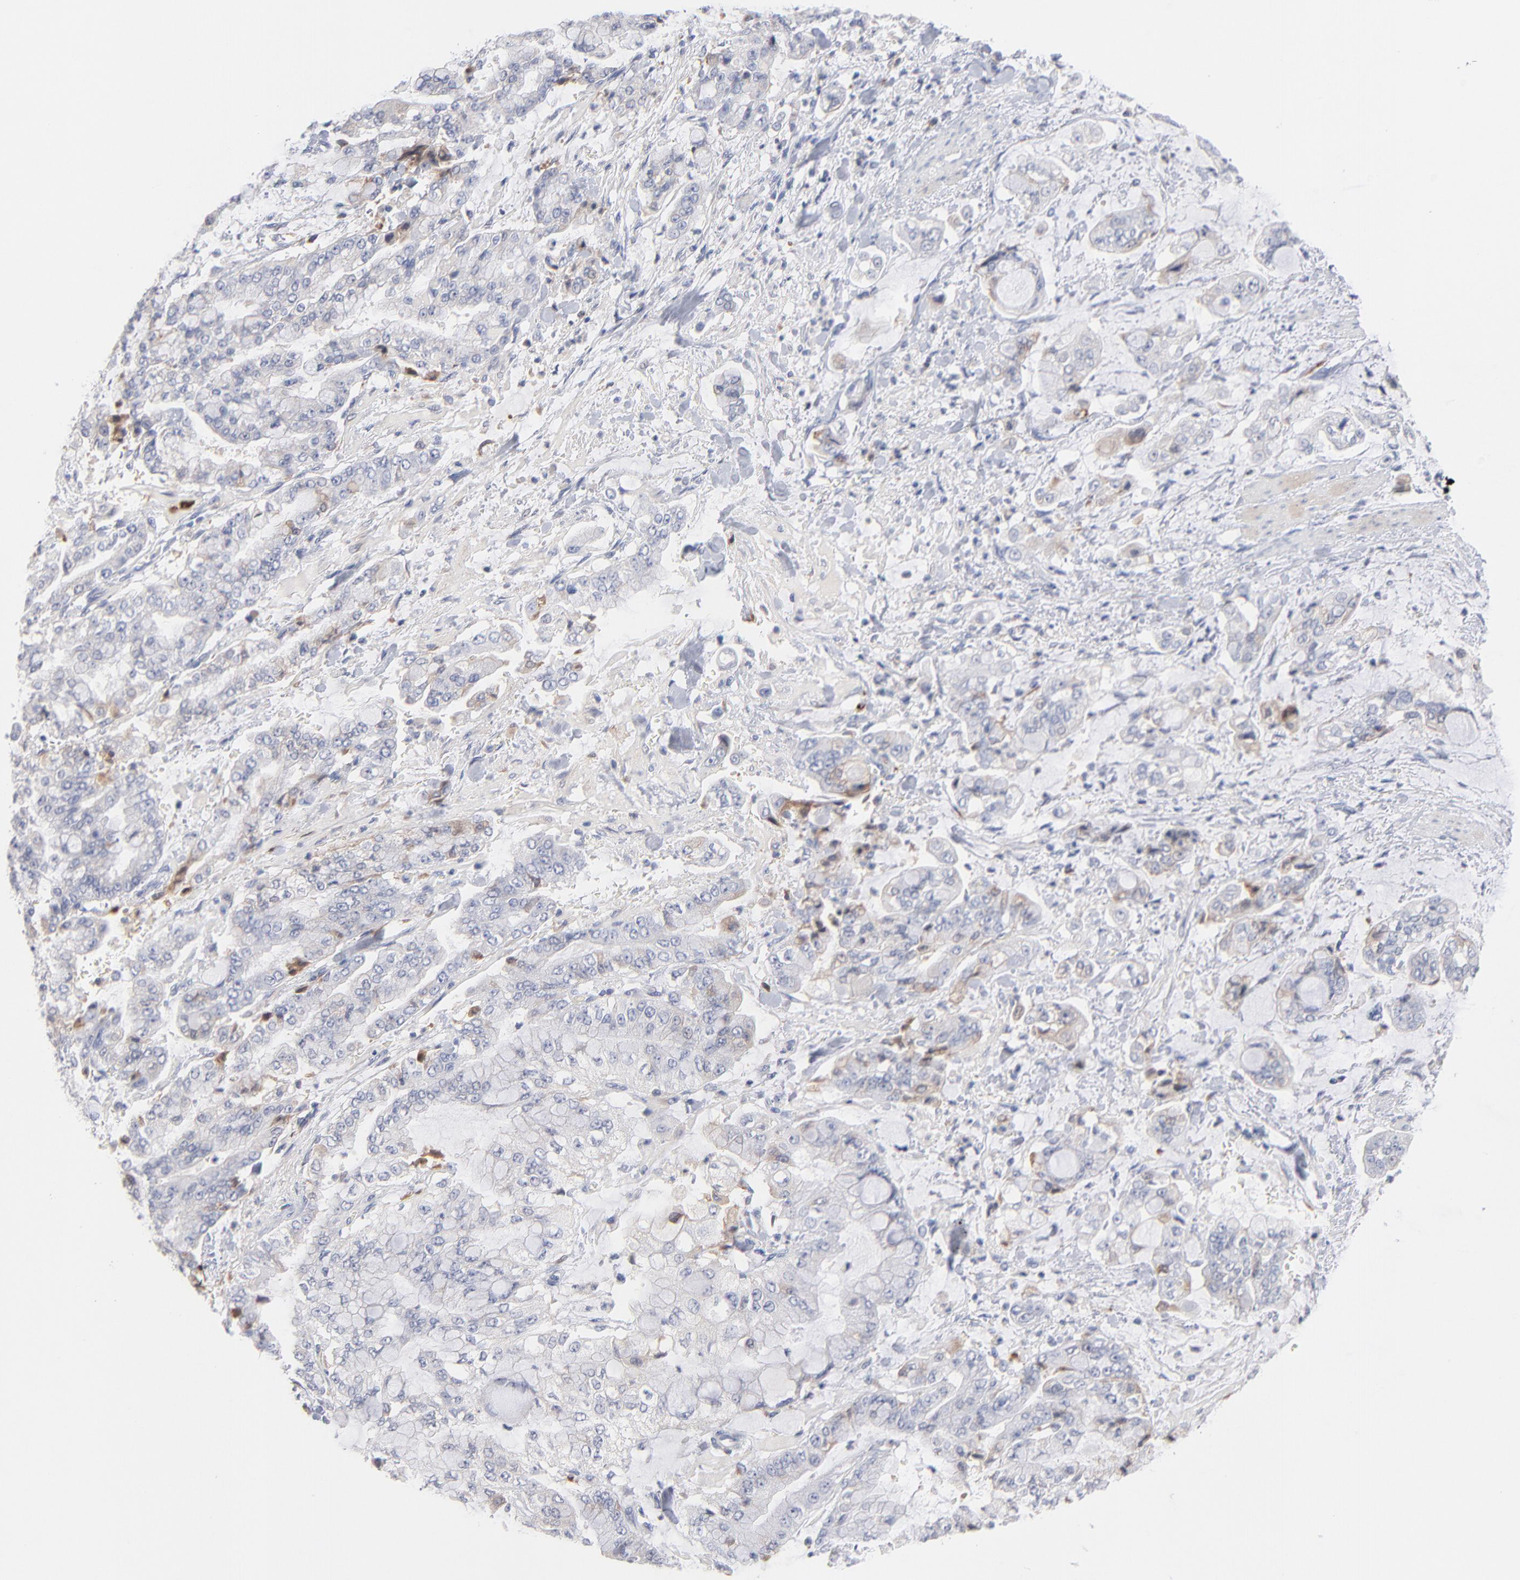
{"staining": {"intensity": "negative", "quantity": "none", "location": "none"}, "tissue": "stomach cancer", "cell_type": "Tumor cells", "image_type": "cancer", "snomed": [{"axis": "morphology", "description": "Normal tissue, NOS"}, {"axis": "morphology", "description": "Adenocarcinoma, NOS"}, {"axis": "topography", "description": "Stomach, upper"}, {"axis": "topography", "description": "Stomach"}], "caption": "Tumor cells are negative for brown protein staining in stomach cancer (adenocarcinoma). Brightfield microscopy of immunohistochemistry stained with DAB (brown) and hematoxylin (blue), captured at high magnification.", "gene": "F12", "patient": {"sex": "male", "age": 76}}